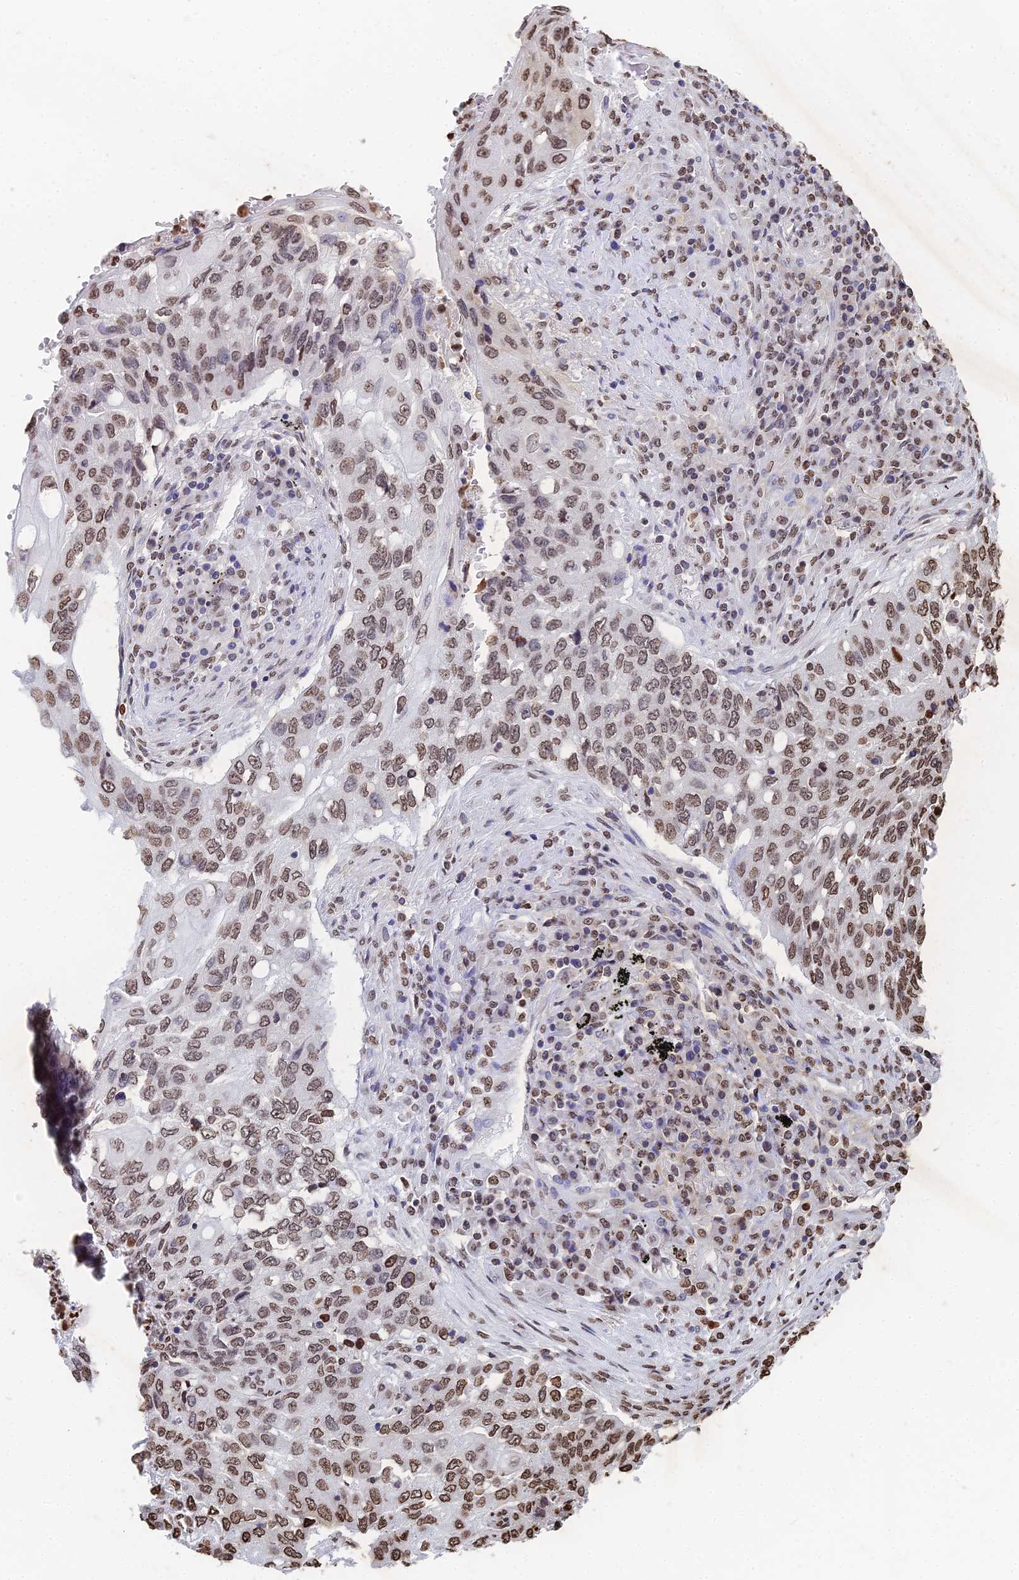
{"staining": {"intensity": "moderate", "quantity": "25%-75%", "location": "nuclear"}, "tissue": "lung cancer", "cell_type": "Tumor cells", "image_type": "cancer", "snomed": [{"axis": "morphology", "description": "Squamous cell carcinoma, NOS"}, {"axis": "topography", "description": "Lung"}], "caption": "Lung cancer (squamous cell carcinoma) stained with immunohistochemistry displays moderate nuclear expression in approximately 25%-75% of tumor cells.", "gene": "GBP3", "patient": {"sex": "female", "age": 63}}